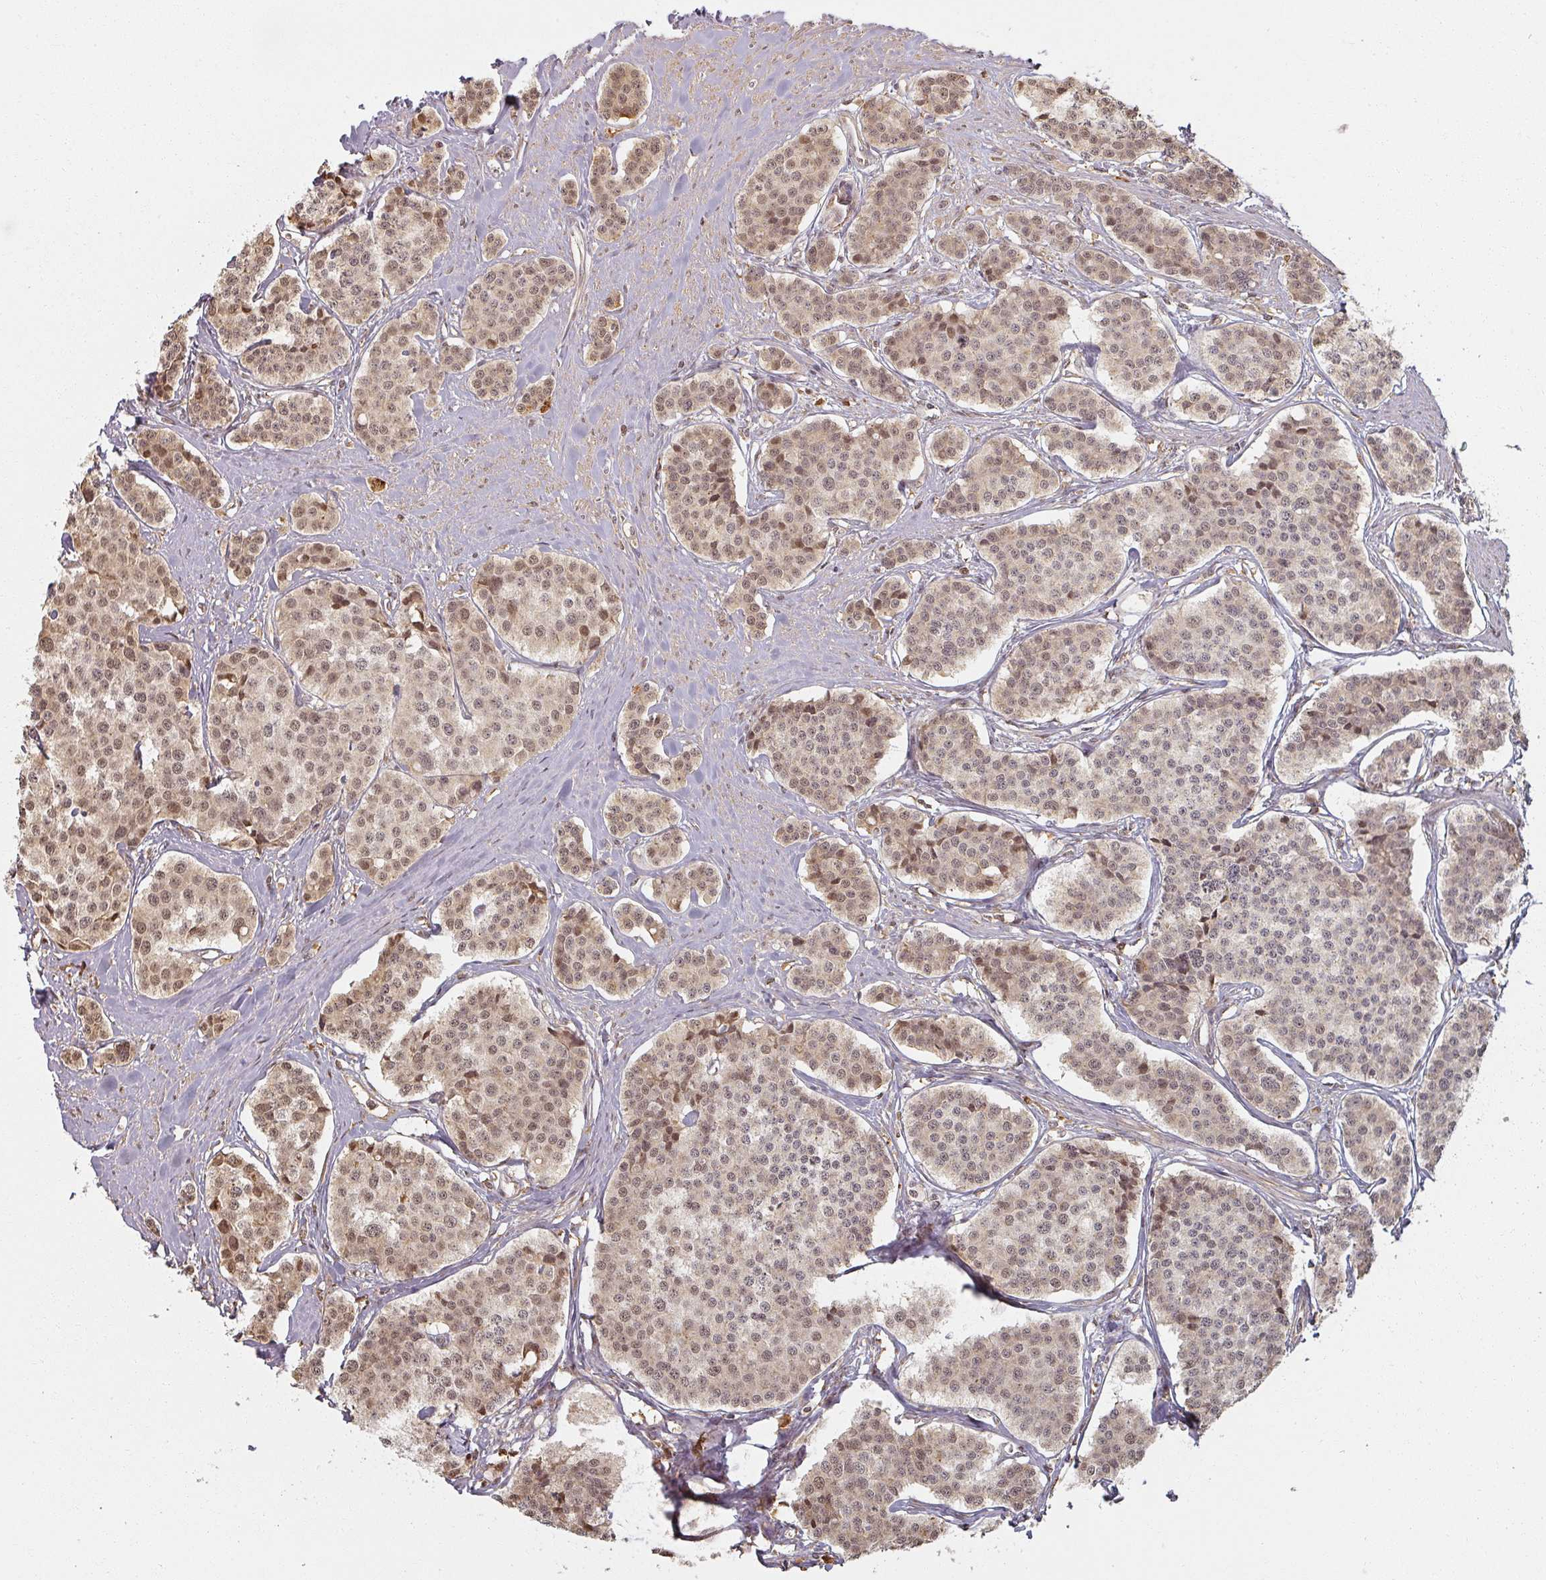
{"staining": {"intensity": "weak", "quantity": ">75%", "location": "cytoplasmic/membranous,nuclear"}, "tissue": "carcinoid", "cell_type": "Tumor cells", "image_type": "cancer", "snomed": [{"axis": "morphology", "description": "Carcinoid, malignant, NOS"}, {"axis": "topography", "description": "Small intestine"}], "caption": "Weak cytoplasmic/membranous and nuclear protein staining is identified in approximately >75% of tumor cells in carcinoid (malignant).", "gene": "MED19", "patient": {"sex": "male", "age": 60}}